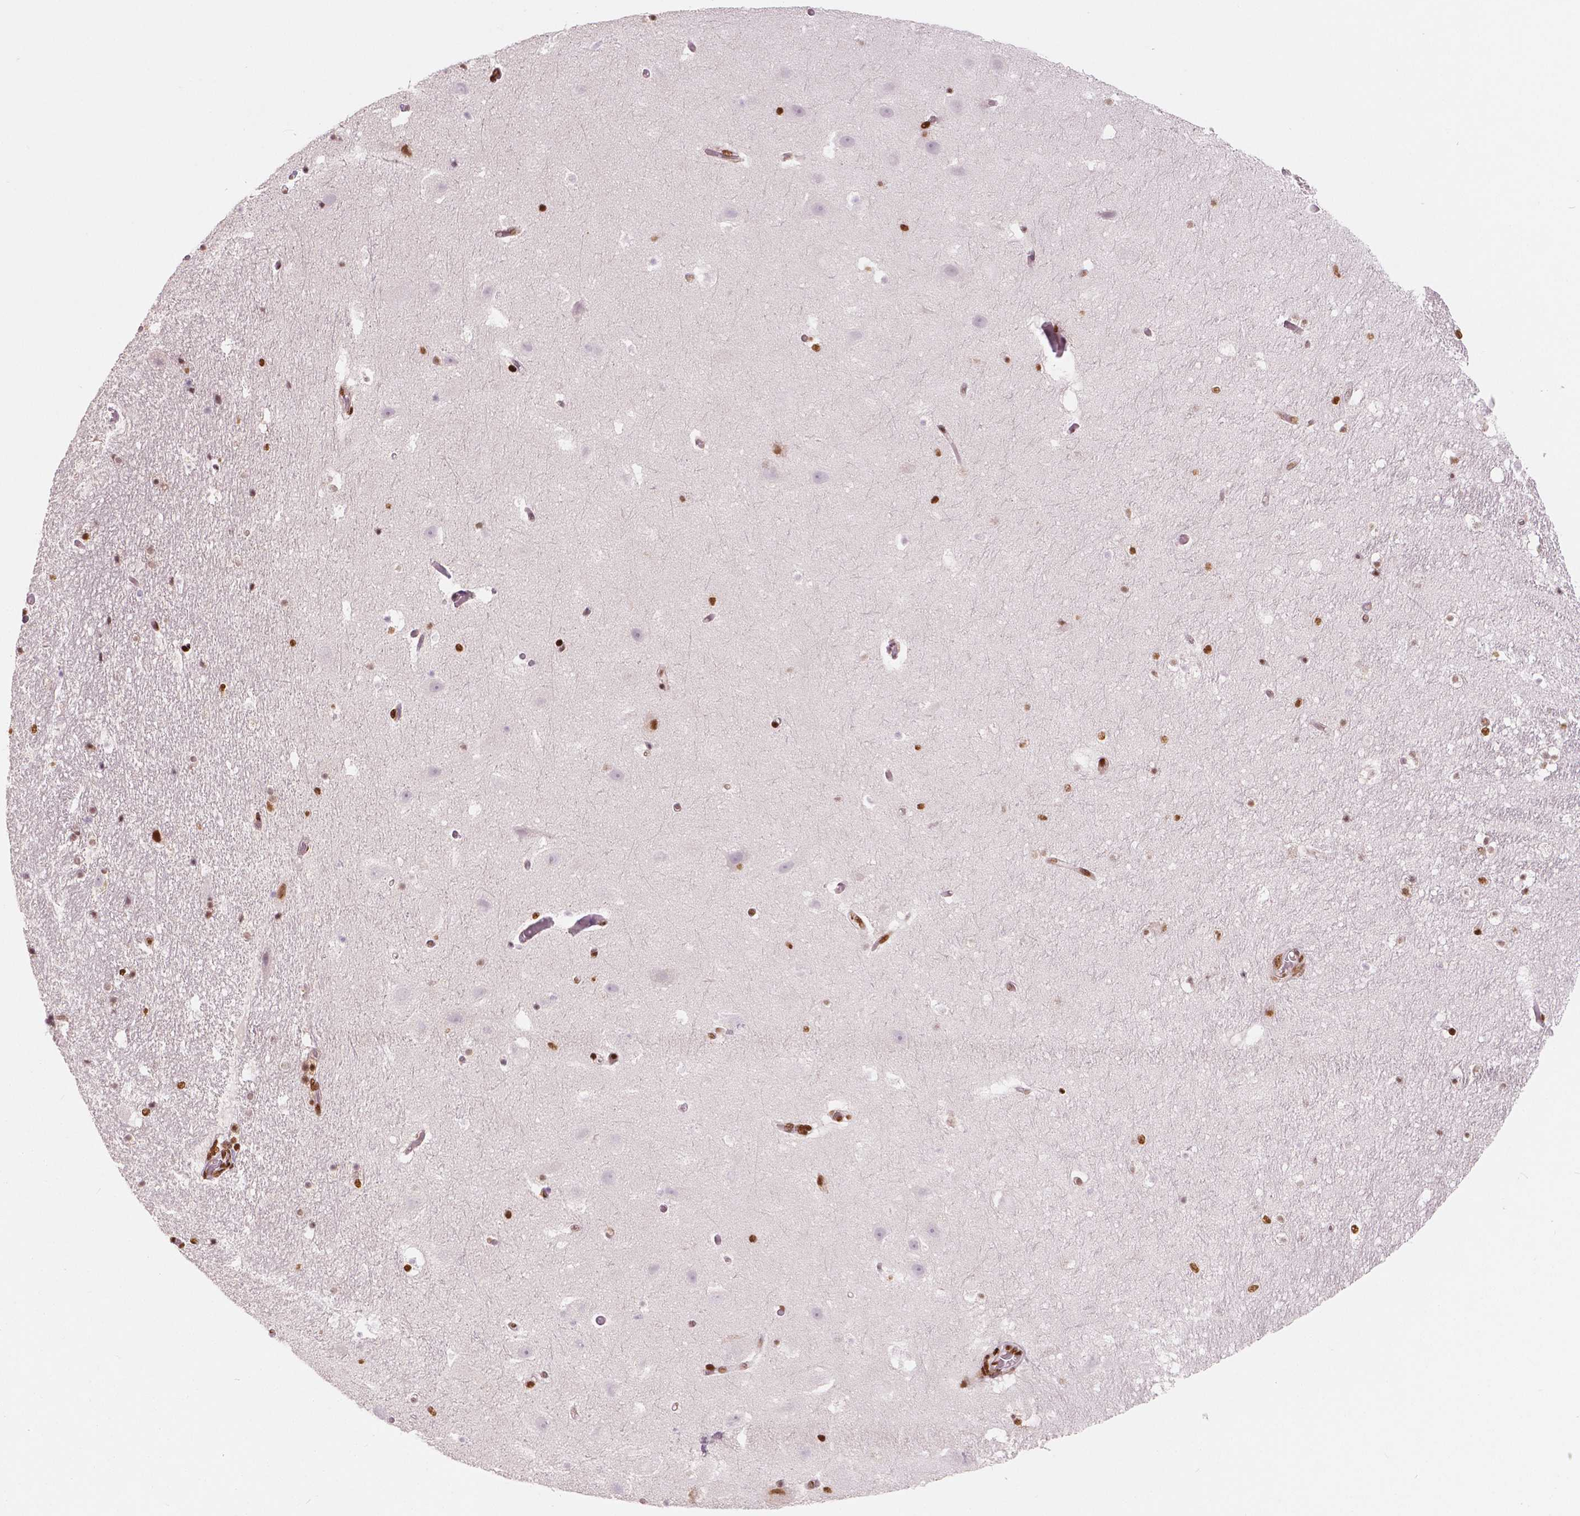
{"staining": {"intensity": "moderate", "quantity": "<25%", "location": "nuclear"}, "tissue": "hippocampus", "cell_type": "Glial cells", "image_type": "normal", "snomed": [{"axis": "morphology", "description": "Normal tissue, NOS"}, {"axis": "topography", "description": "Hippocampus"}], "caption": "Hippocampus stained with DAB immunohistochemistry (IHC) displays low levels of moderate nuclear positivity in about <25% of glial cells.", "gene": "BRD4", "patient": {"sex": "male", "age": 26}}